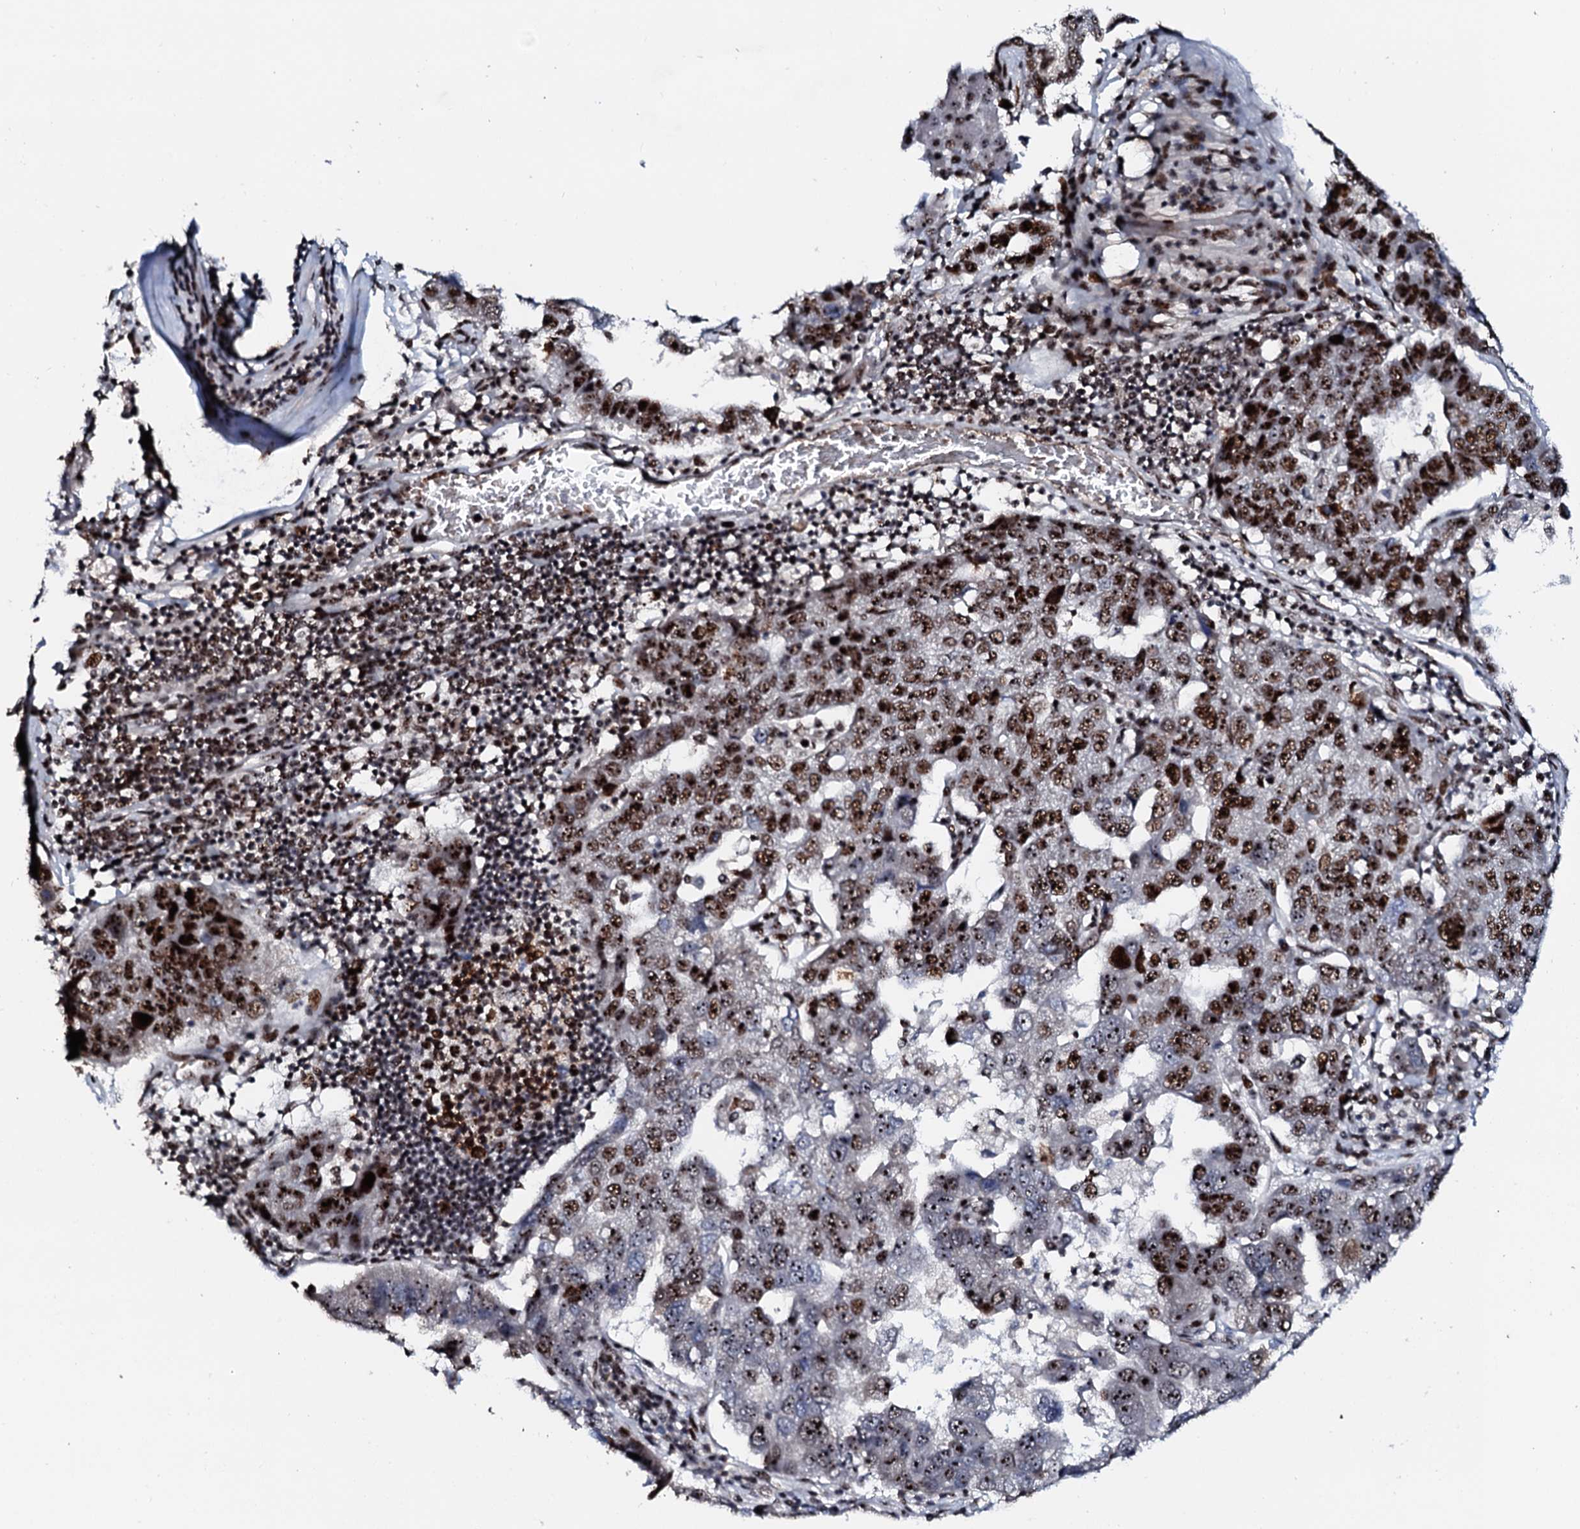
{"staining": {"intensity": "strong", "quantity": ">75%", "location": "nuclear"}, "tissue": "pancreatic cancer", "cell_type": "Tumor cells", "image_type": "cancer", "snomed": [{"axis": "morphology", "description": "Adenocarcinoma, NOS"}, {"axis": "topography", "description": "Pancreas"}], "caption": "Pancreatic cancer (adenocarcinoma) stained with DAB IHC demonstrates high levels of strong nuclear expression in approximately >75% of tumor cells.", "gene": "NEUROG3", "patient": {"sex": "female", "age": 61}}